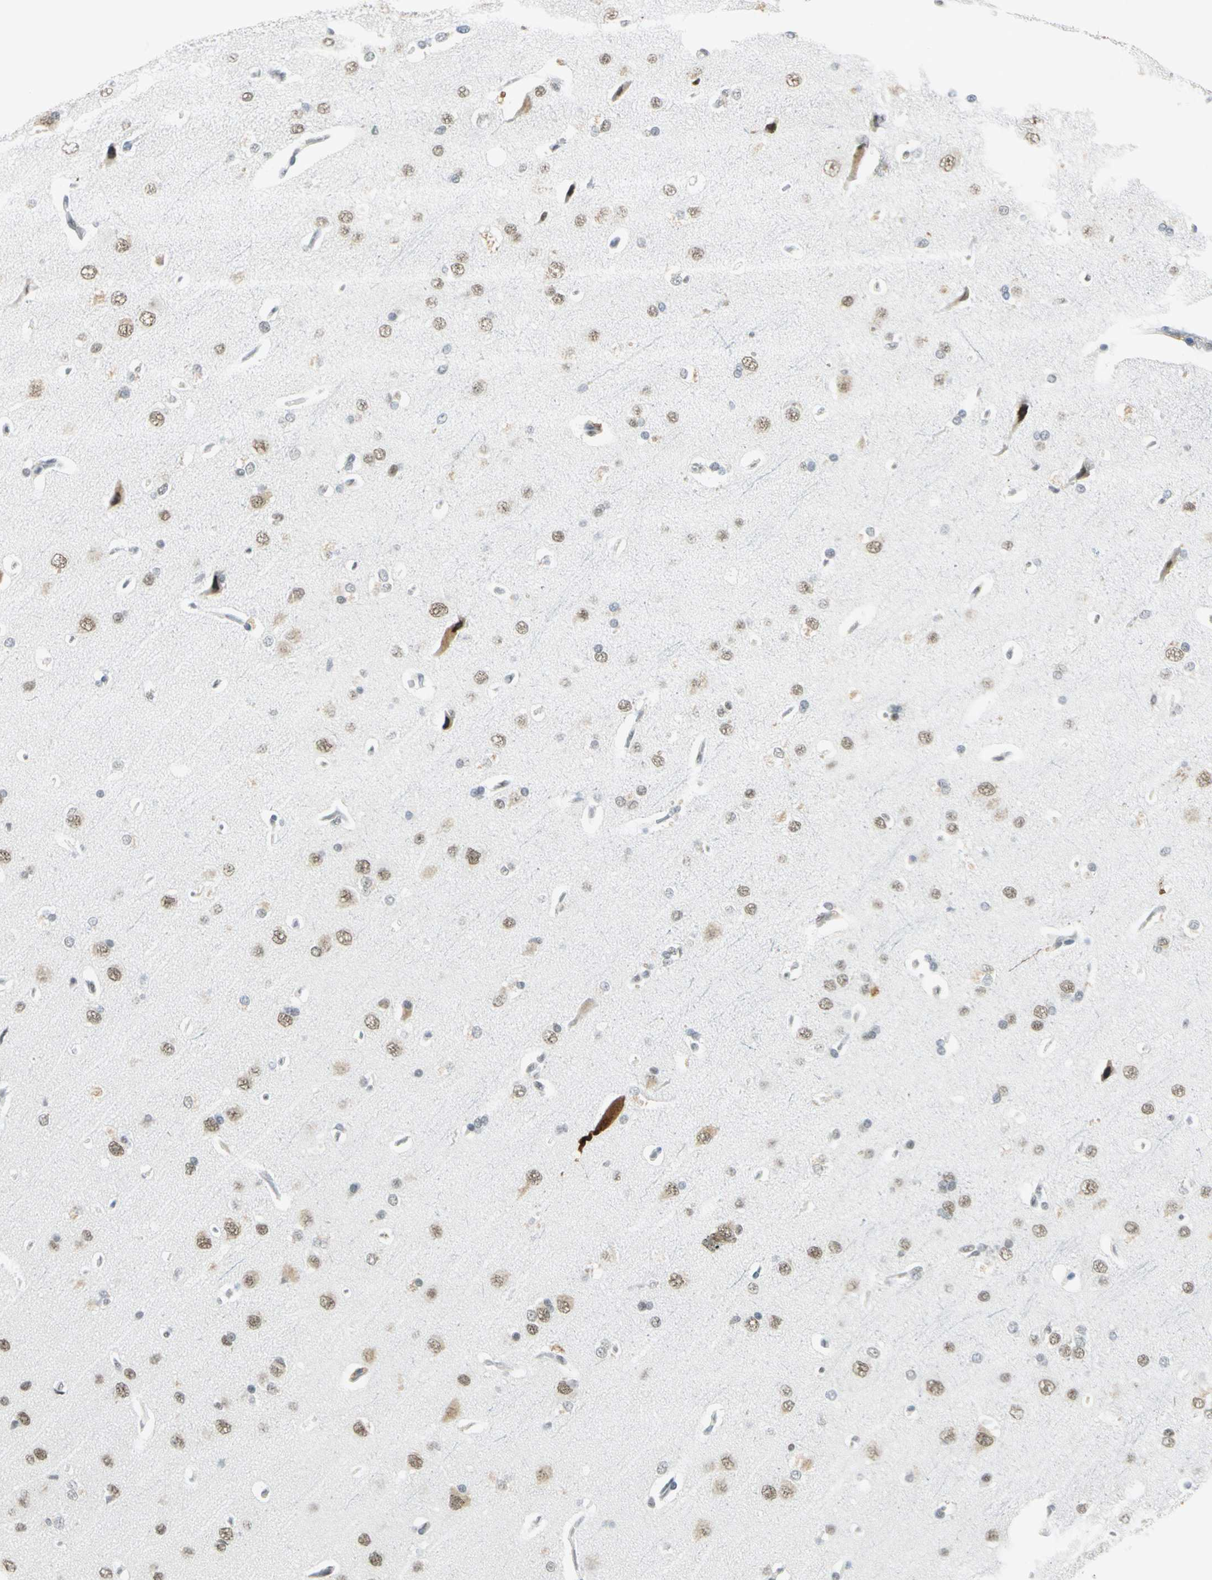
{"staining": {"intensity": "negative", "quantity": "none", "location": "none"}, "tissue": "cerebral cortex", "cell_type": "Endothelial cells", "image_type": "normal", "snomed": [{"axis": "morphology", "description": "Normal tissue, NOS"}, {"axis": "topography", "description": "Cerebral cortex"}], "caption": "A micrograph of human cerebral cortex is negative for staining in endothelial cells.", "gene": "MTMR10", "patient": {"sex": "male", "age": 62}}